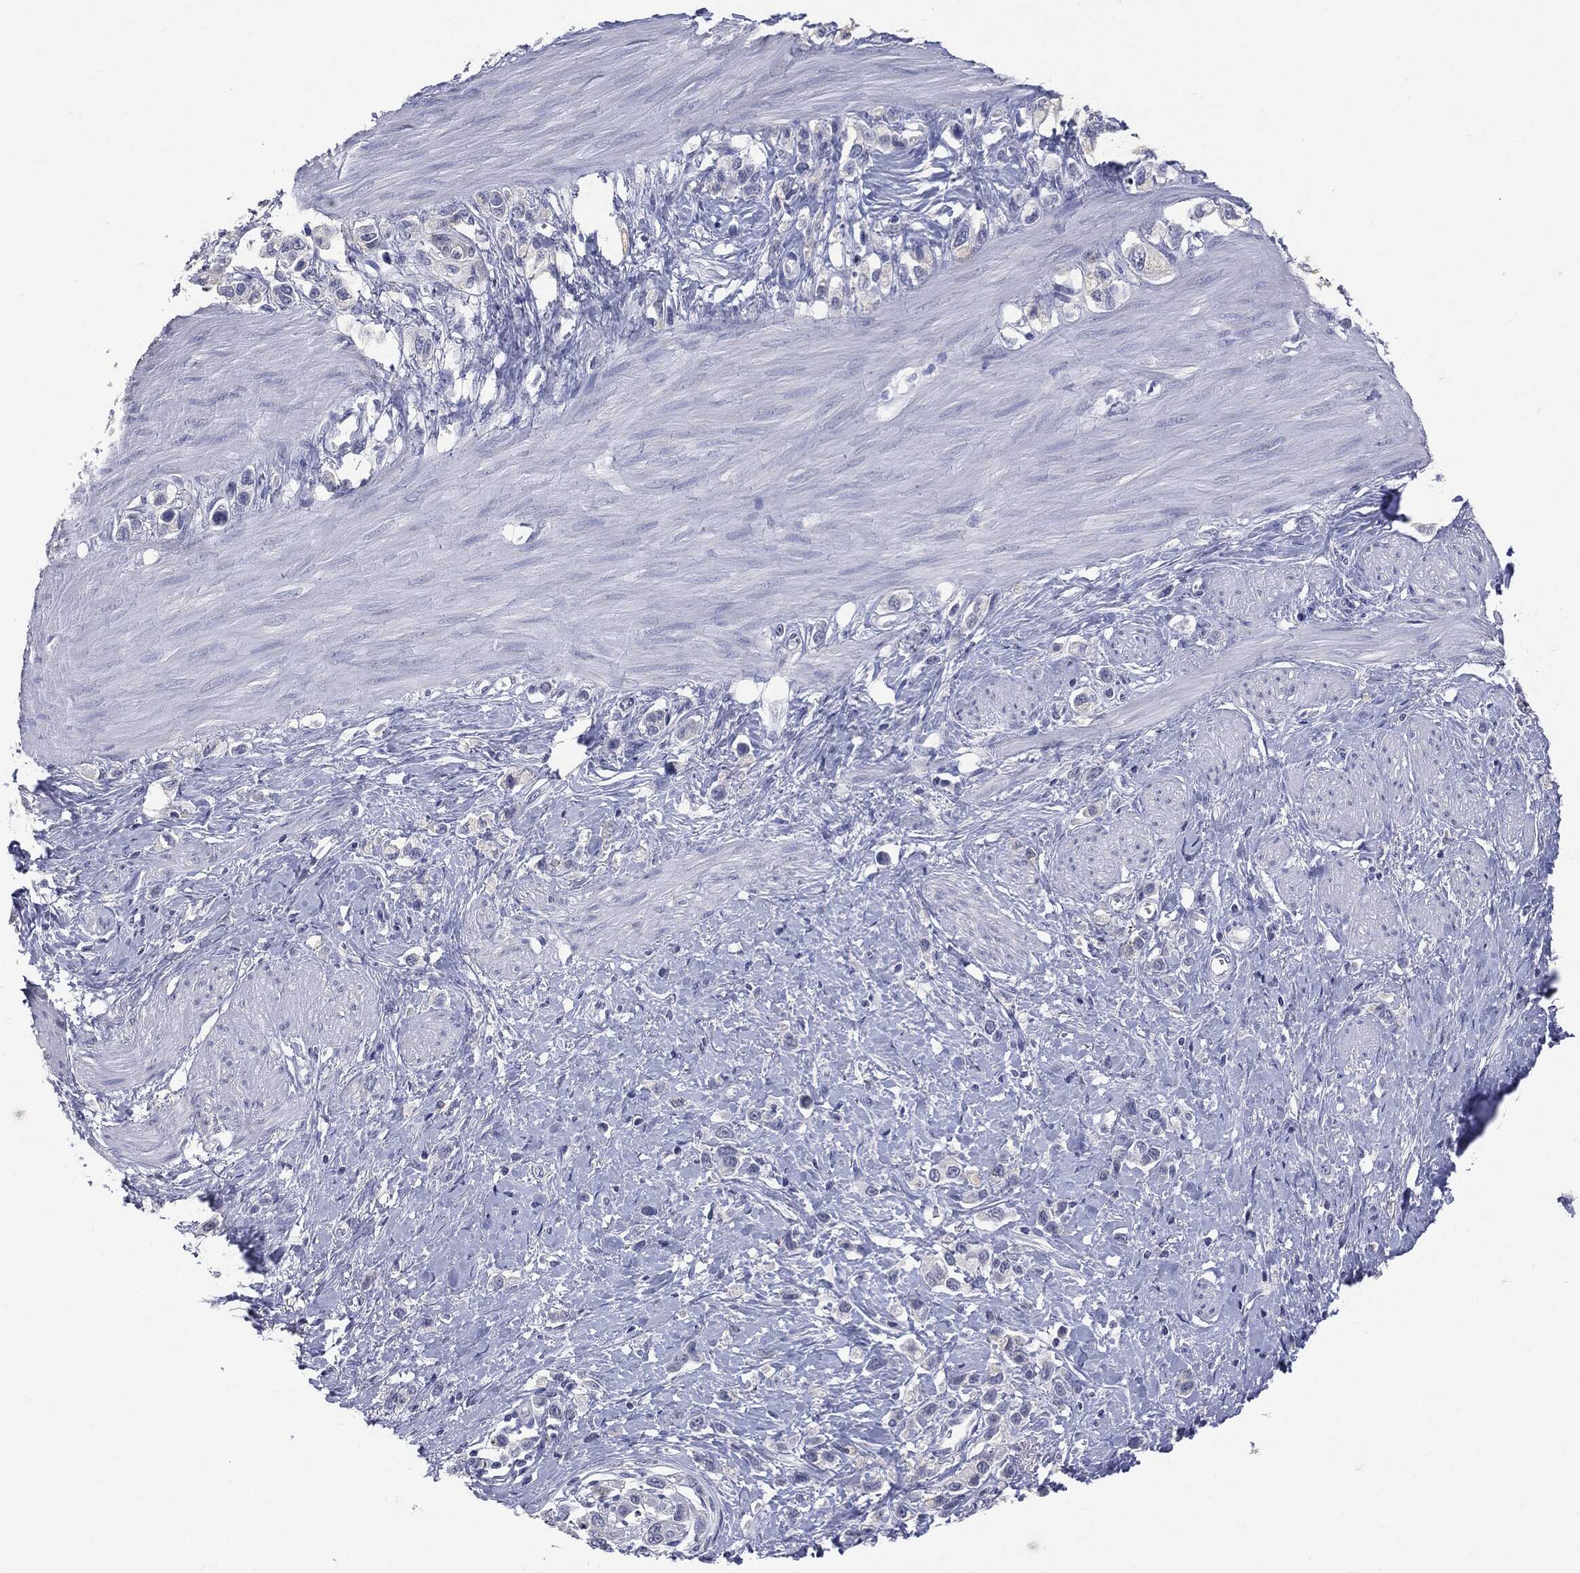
{"staining": {"intensity": "negative", "quantity": "none", "location": "none"}, "tissue": "stomach cancer", "cell_type": "Tumor cells", "image_type": "cancer", "snomed": [{"axis": "morphology", "description": "Normal tissue, NOS"}, {"axis": "morphology", "description": "Adenocarcinoma, NOS"}, {"axis": "morphology", "description": "Adenocarcinoma, High grade"}, {"axis": "topography", "description": "Stomach, upper"}, {"axis": "topography", "description": "Stomach"}], "caption": "Tumor cells are negative for protein expression in human stomach high-grade adenocarcinoma.", "gene": "TSHB", "patient": {"sex": "female", "age": 65}}